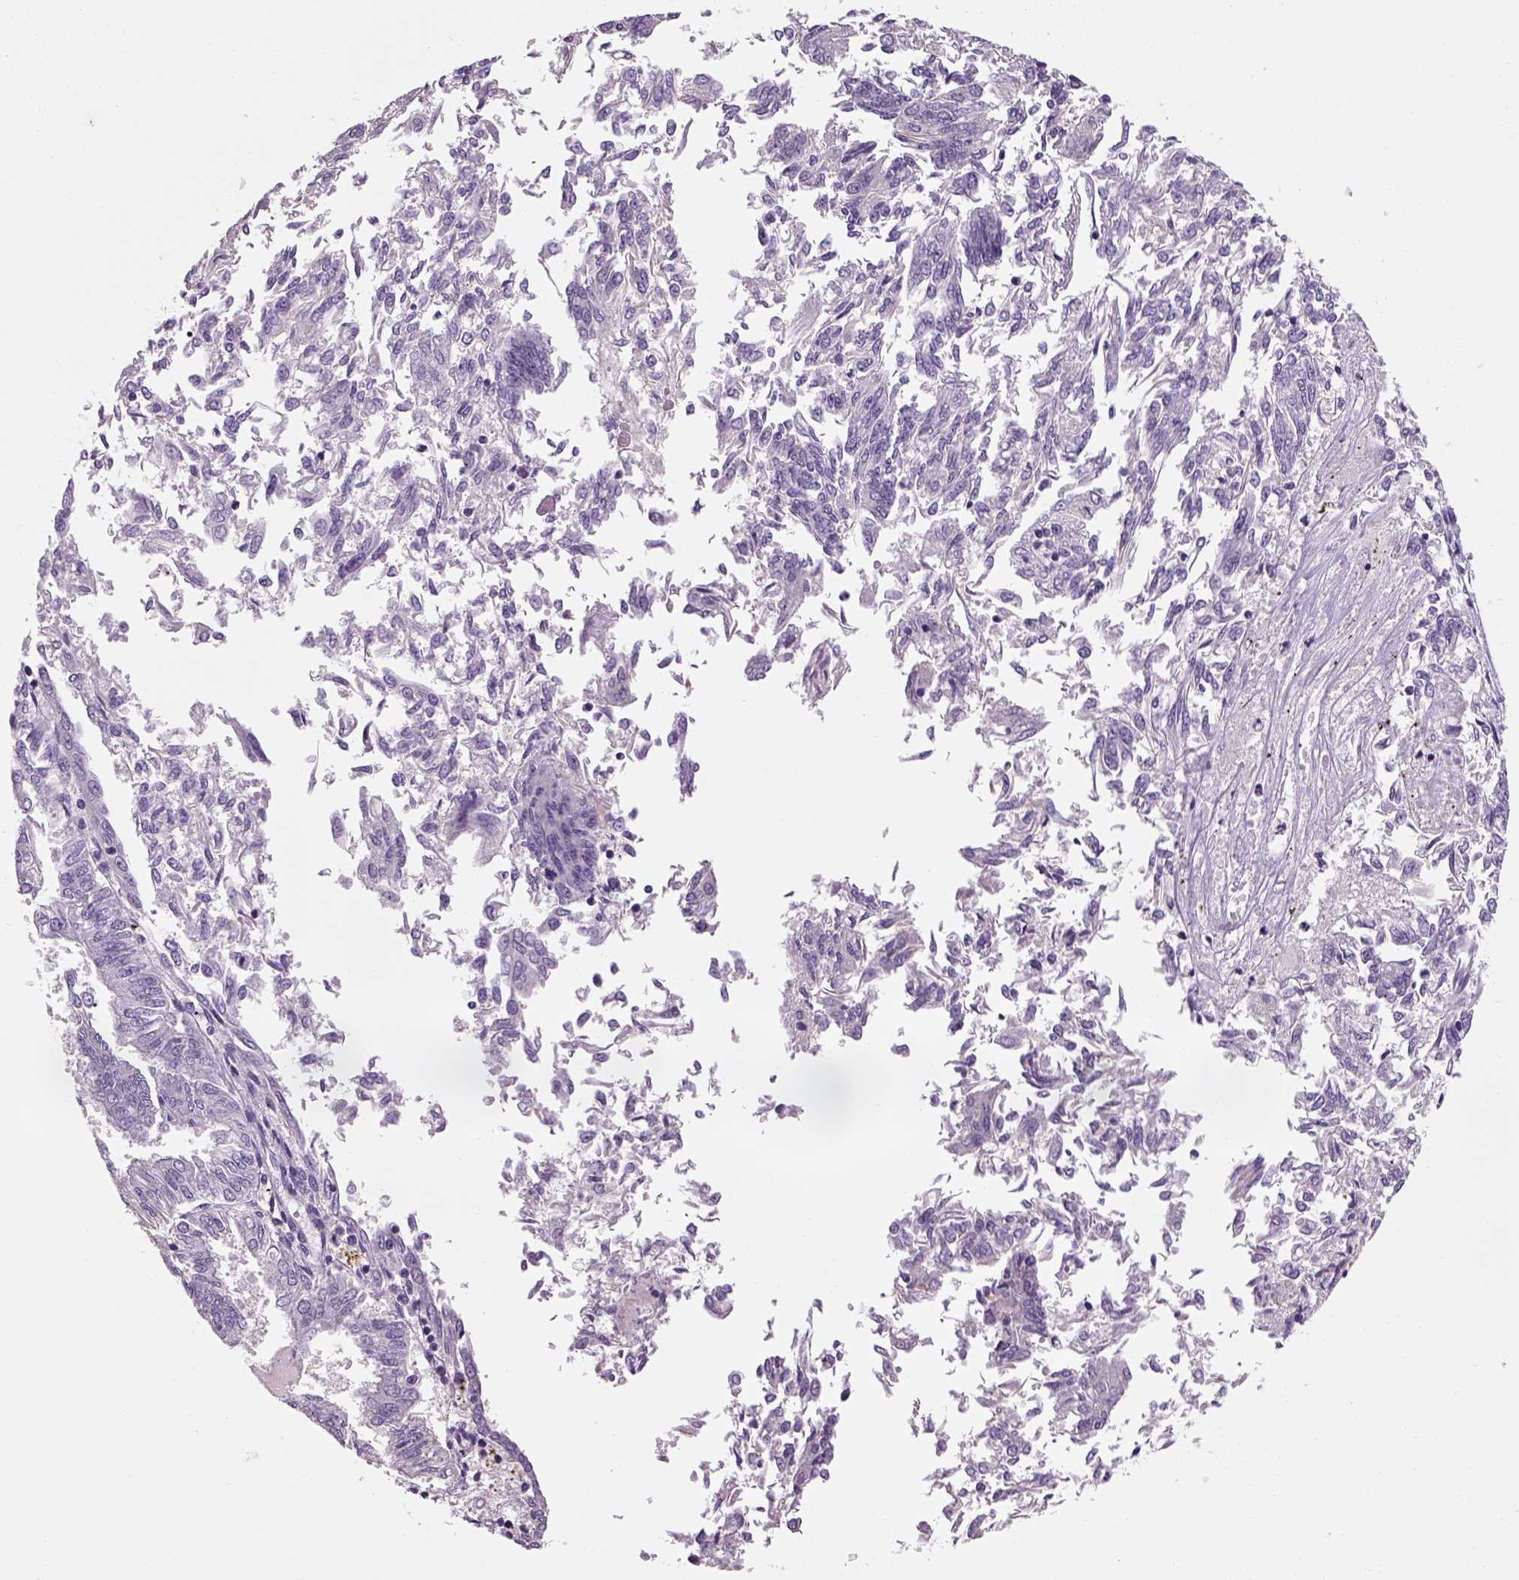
{"staining": {"intensity": "negative", "quantity": "none", "location": "none"}, "tissue": "endometrial cancer", "cell_type": "Tumor cells", "image_type": "cancer", "snomed": [{"axis": "morphology", "description": "Adenocarcinoma, NOS"}, {"axis": "topography", "description": "Endometrium"}], "caption": "An immunohistochemistry (IHC) micrograph of adenocarcinoma (endometrial) is shown. There is no staining in tumor cells of adenocarcinoma (endometrial).", "gene": "ELOVL3", "patient": {"sex": "female", "age": 58}}